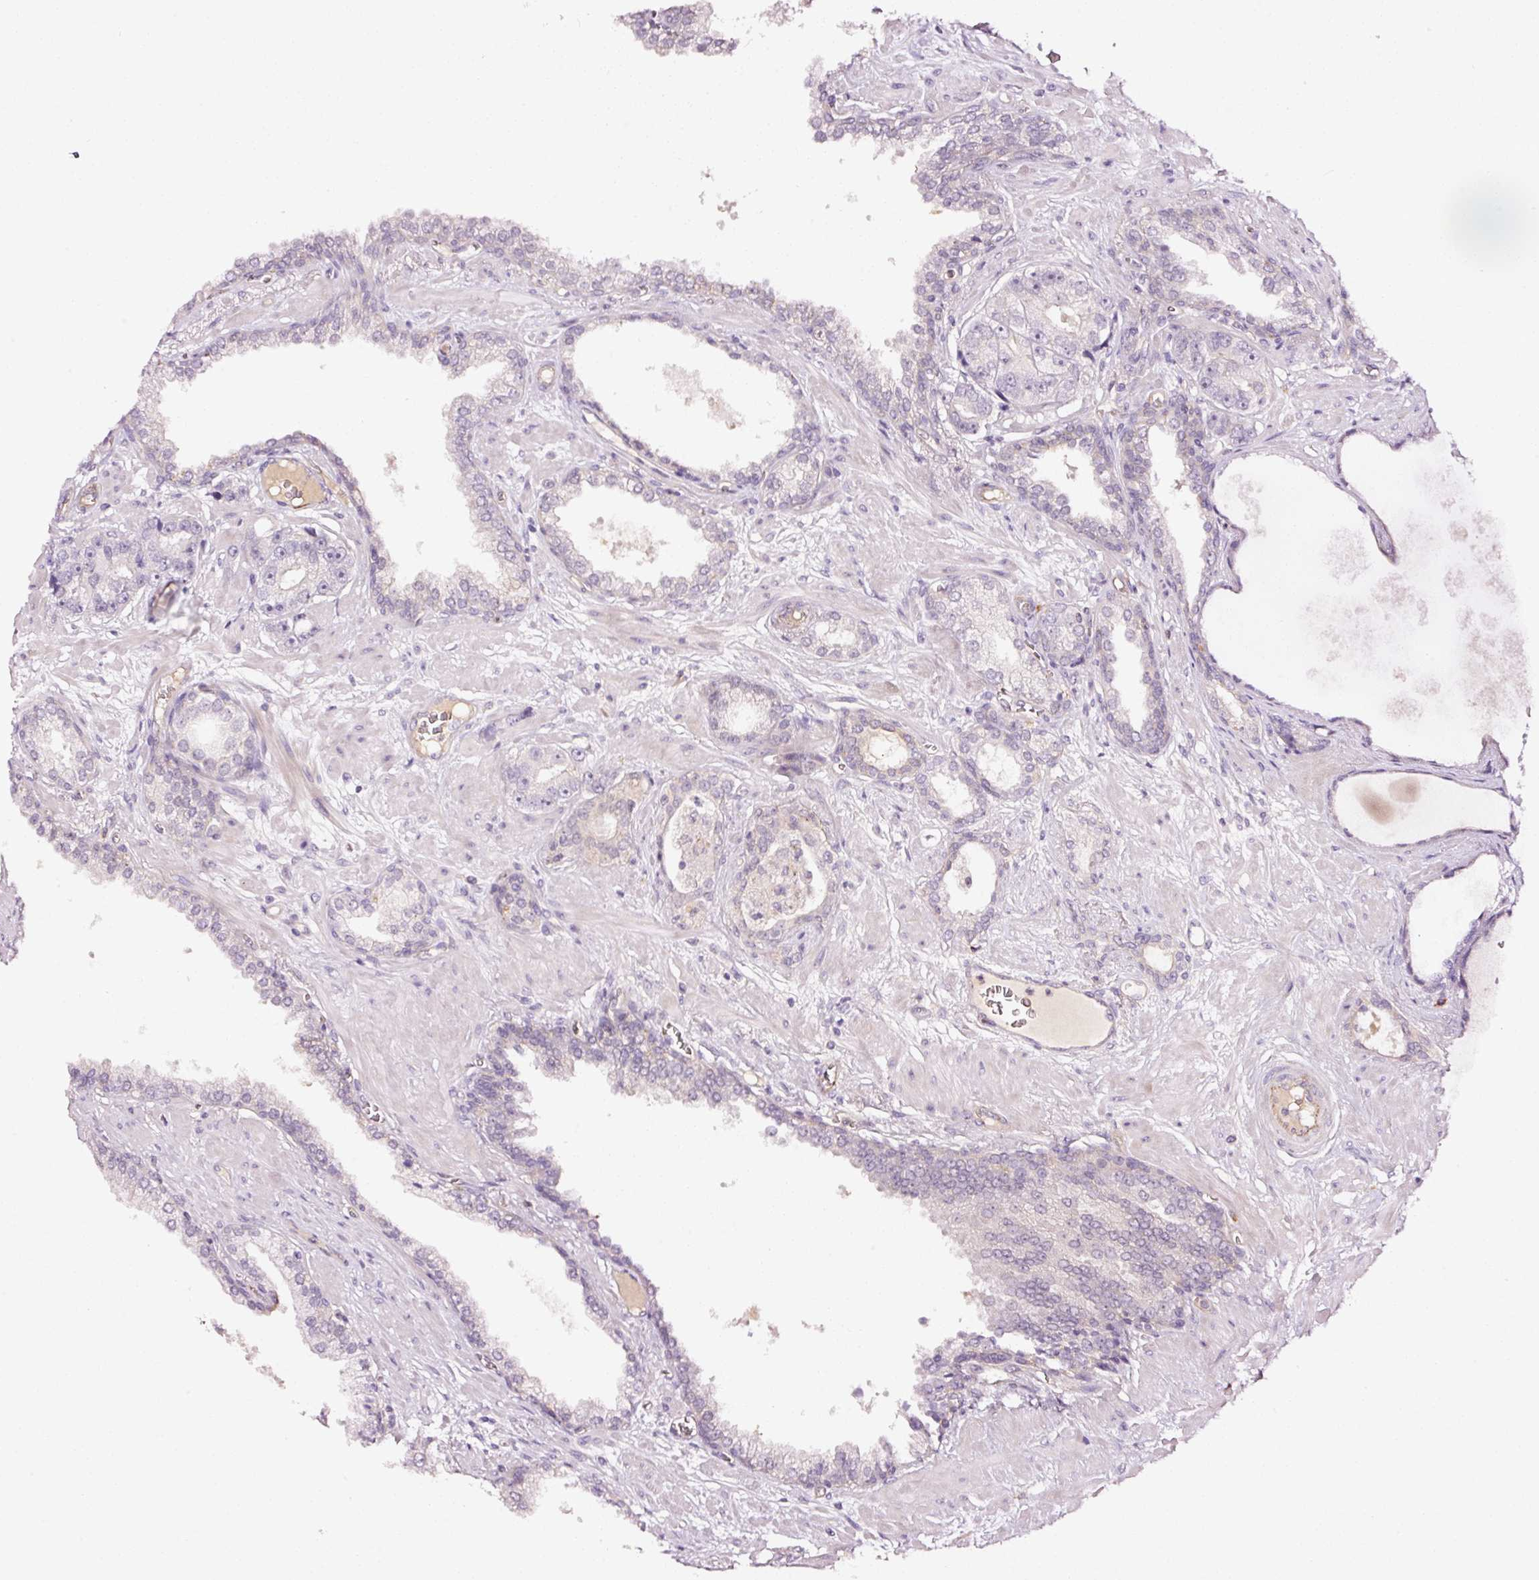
{"staining": {"intensity": "negative", "quantity": "none", "location": "none"}, "tissue": "prostate cancer", "cell_type": "Tumor cells", "image_type": "cancer", "snomed": [{"axis": "morphology", "description": "Adenocarcinoma, High grade"}, {"axis": "topography", "description": "Prostate"}], "caption": "This is an immunohistochemistry photomicrograph of prostate cancer. There is no staining in tumor cells.", "gene": "ABCB4", "patient": {"sex": "male", "age": 71}}